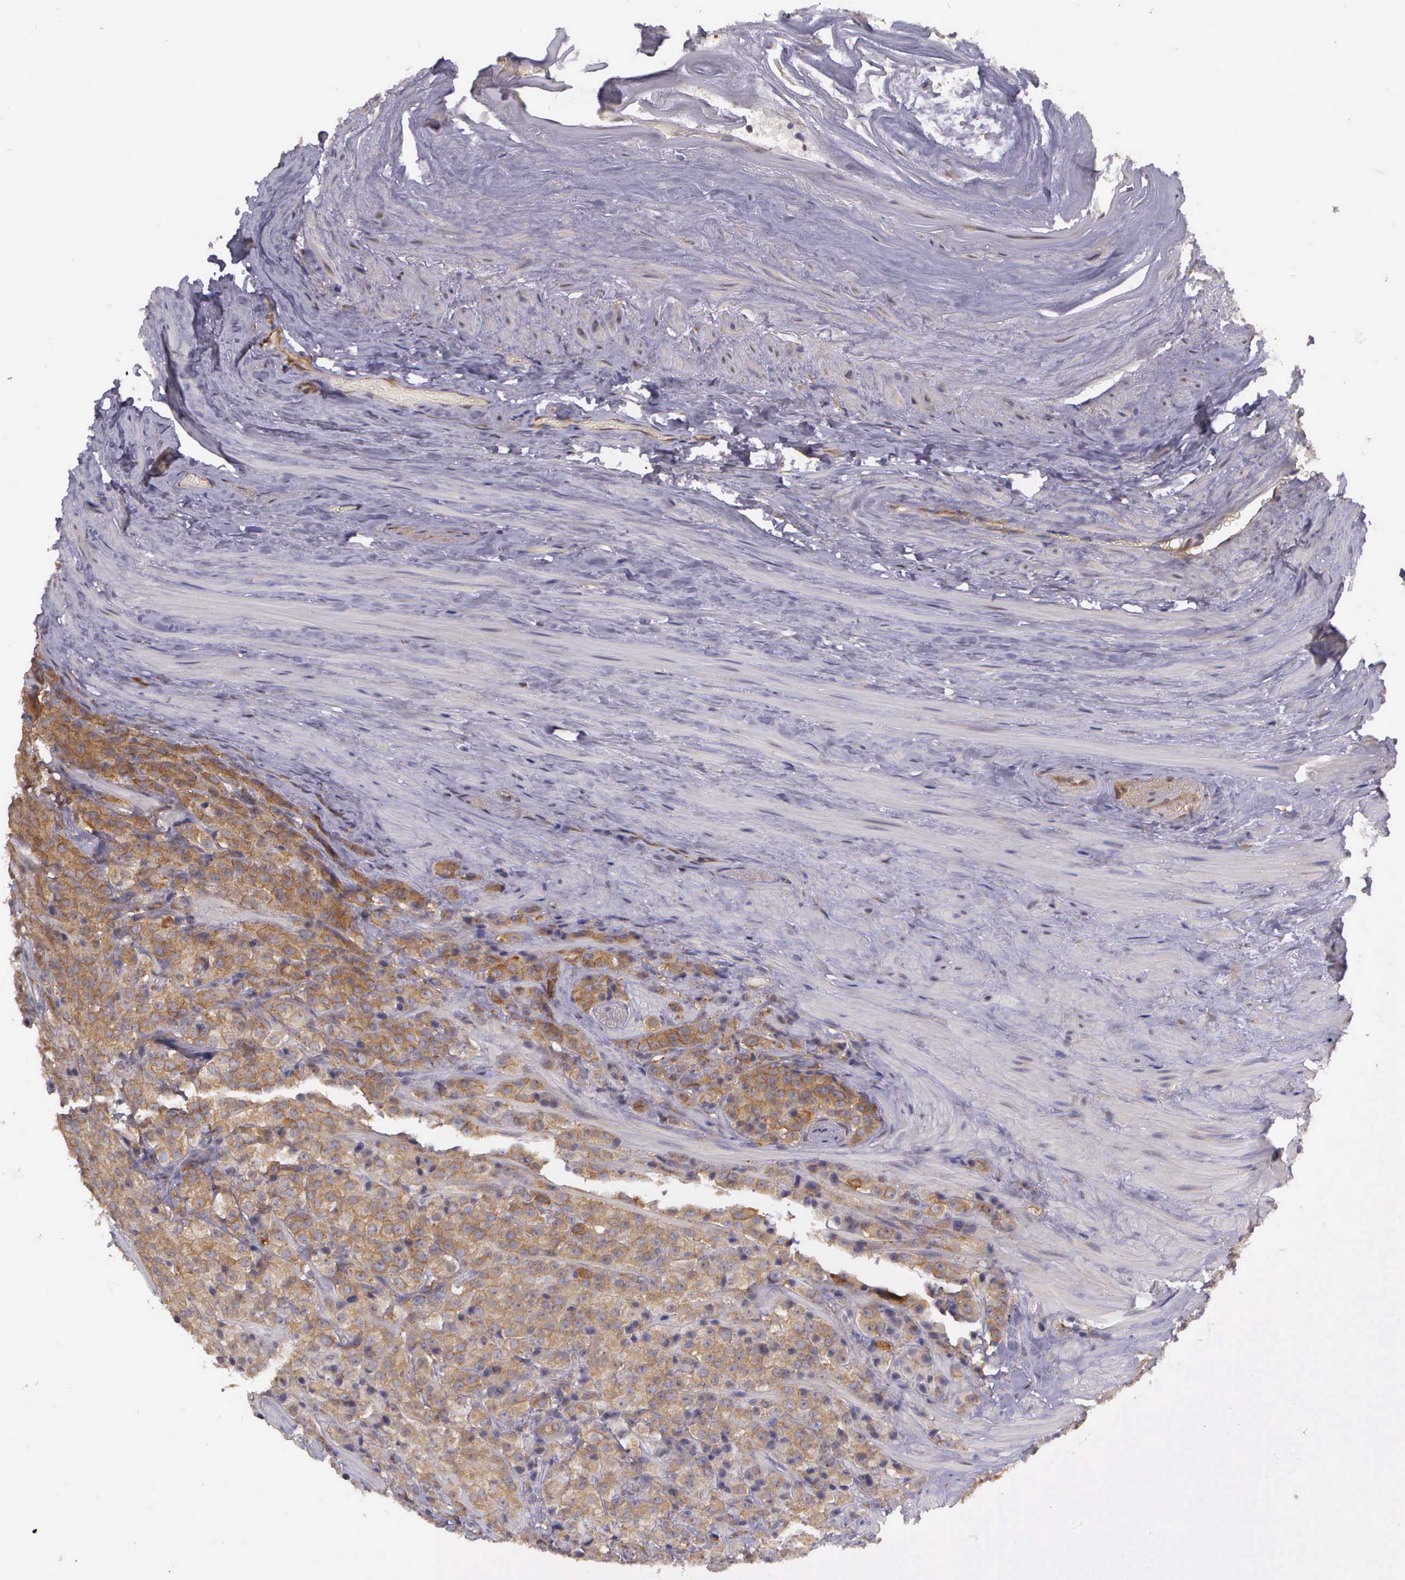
{"staining": {"intensity": "moderate", "quantity": ">75%", "location": "cytoplasmic/membranous"}, "tissue": "prostate cancer", "cell_type": "Tumor cells", "image_type": "cancer", "snomed": [{"axis": "morphology", "description": "Adenocarcinoma, Medium grade"}, {"axis": "topography", "description": "Prostate"}], "caption": "An immunohistochemistry photomicrograph of tumor tissue is shown. Protein staining in brown highlights moderate cytoplasmic/membranous positivity in medium-grade adenocarcinoma (prostate) within tumor cells.", "gene": "EIF5", "patient": {"sex": "male", "age": 70}}